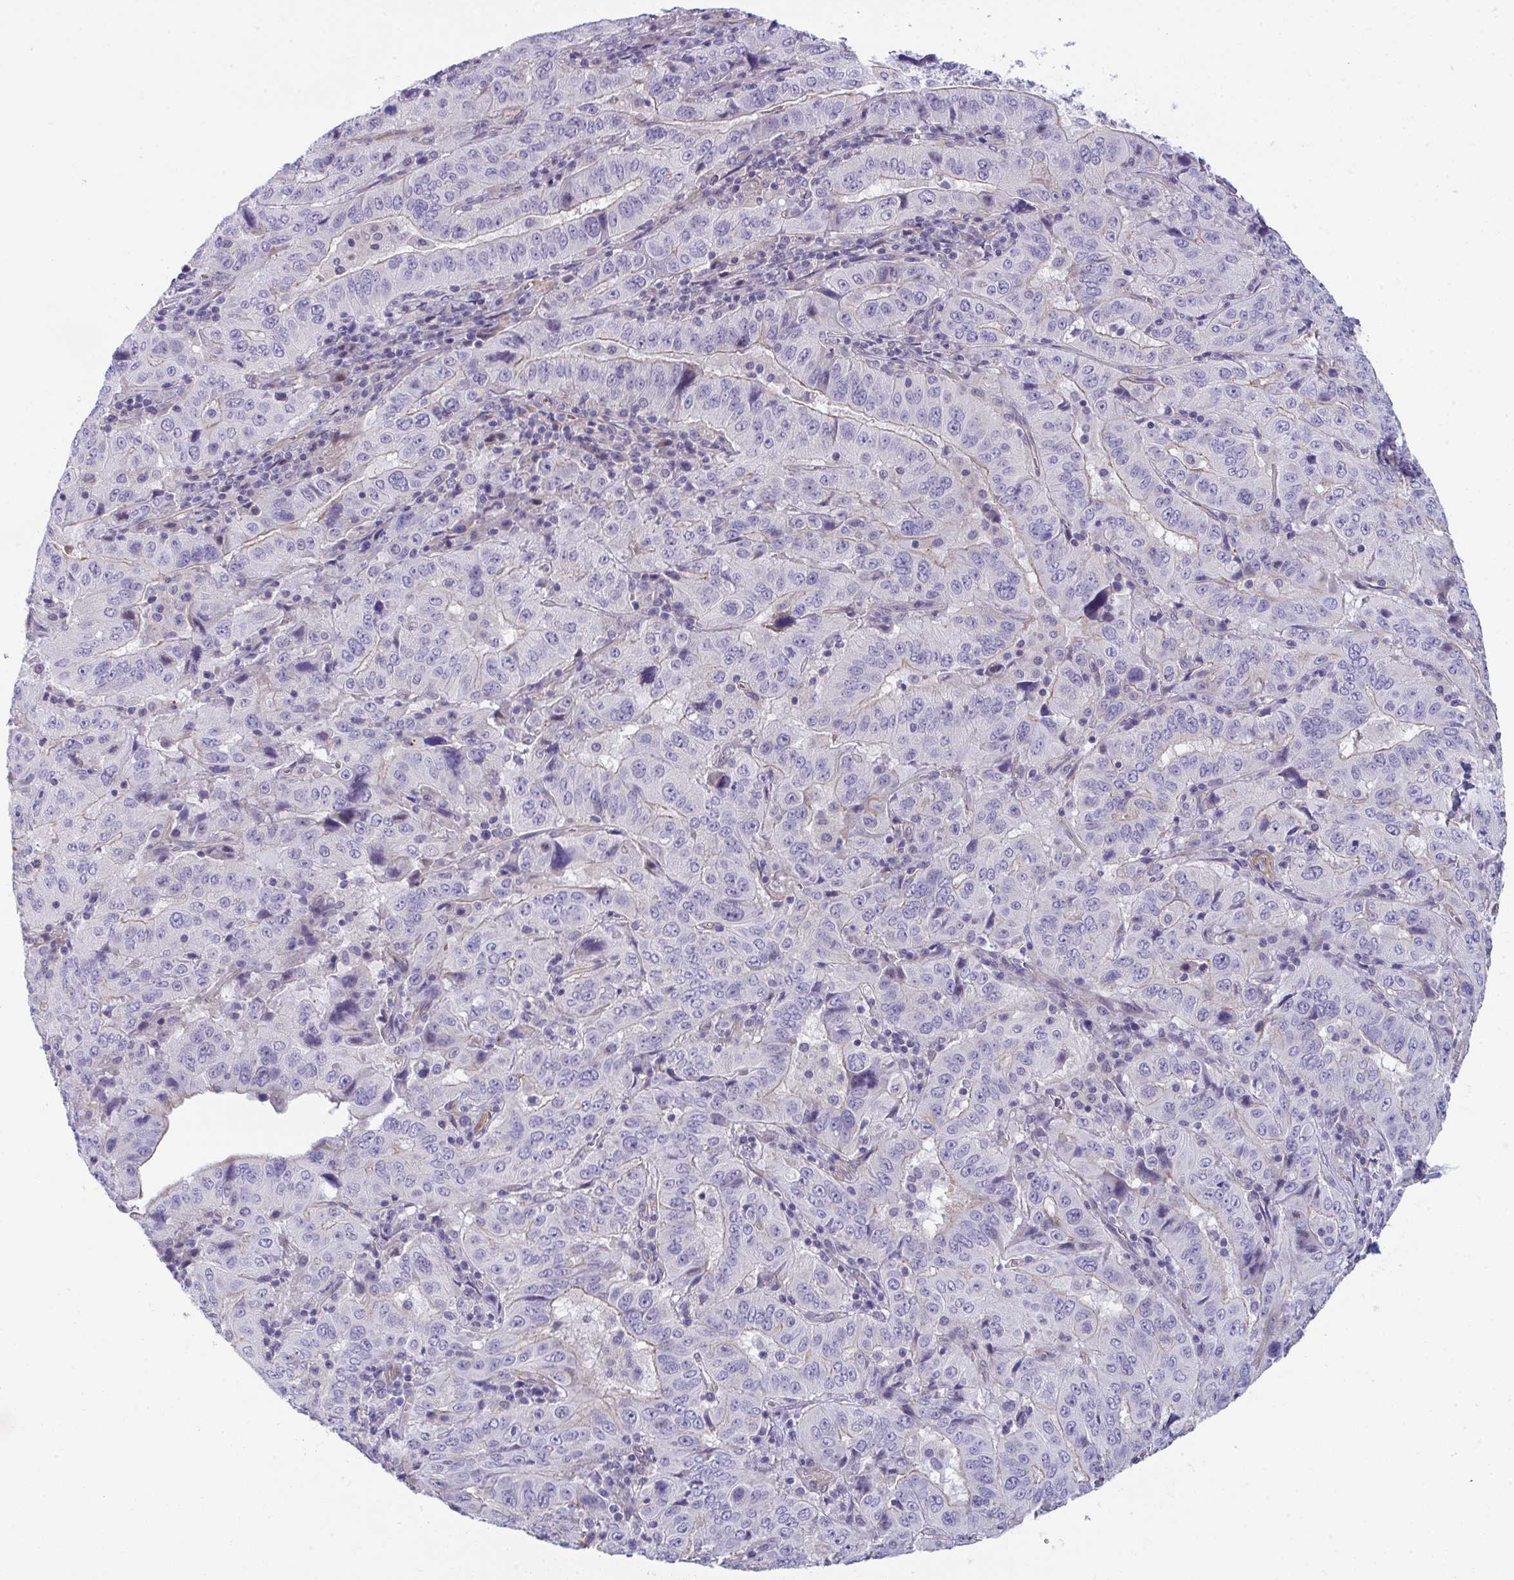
{"staining": {"intensity": "negative", "quantity": "none", "location": "none"}, "tissue": "pancreatic cancer", "cell_type": "Tumor cells", "image_type": "cancer", "snomed": [{"axis": "morphology", "description": "Adenocarcinoma, NOS"}, {"axis": "topography", "description": "Pancreas"}], "caption": "Immunohistochemical staining of pancreatic cancer (adenocarcinoma) reveals no significant expression in tumor cells.", "gene": "MYL12A", "patient": {"sex": "male", "age": 63}}